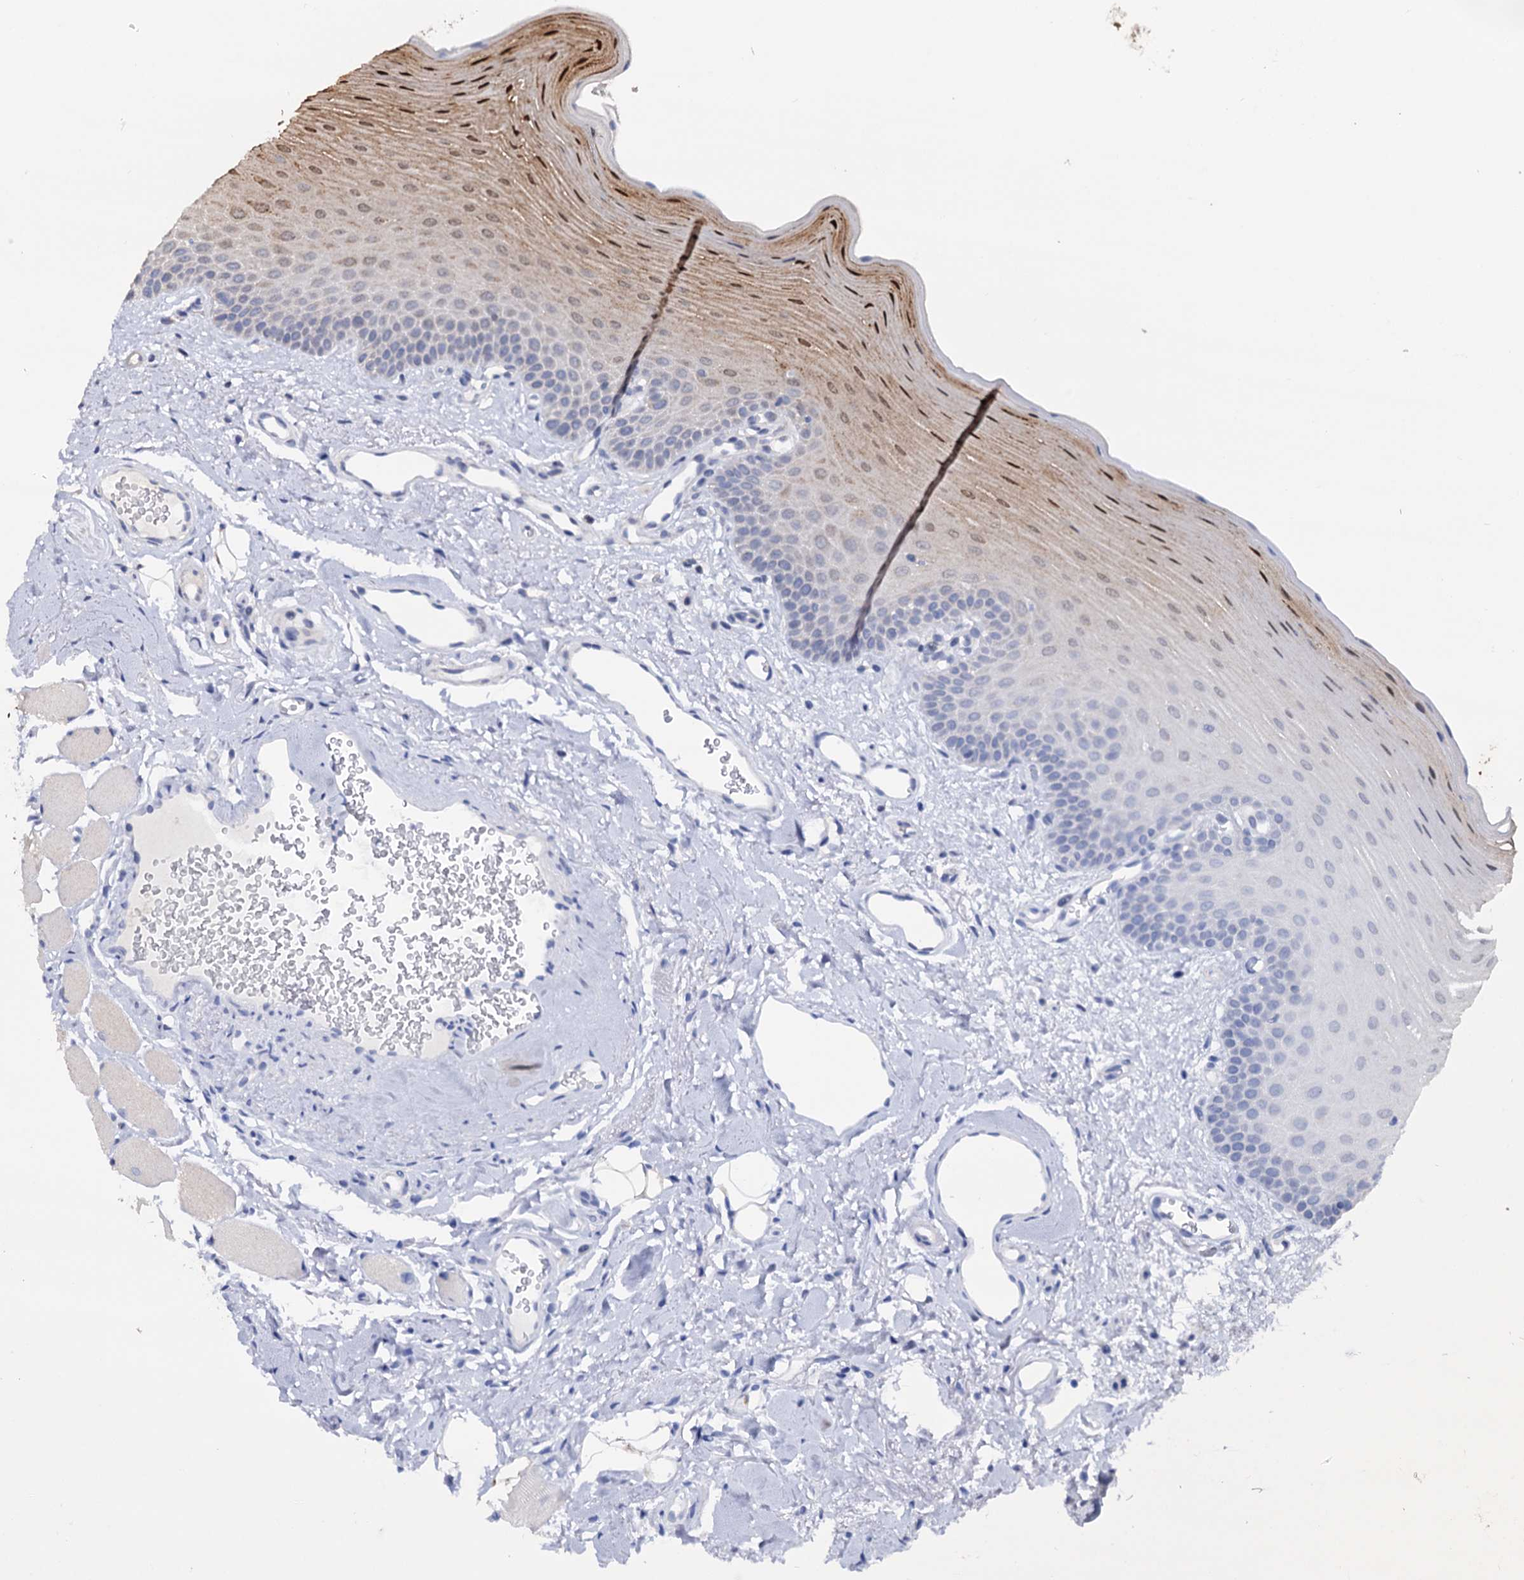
{"staining": {"intensity": "moderate", "quantity": "<25%", "location": "nuclear"}, "tissue": "oral mucosa", "cell_type": "Squamous epithelial cells", "image_type": "normal", "snomed": [{"axis": "morphology", "description": "Normal tissue, NOS"}, {"axis": "topography", "description": "Oral tissue"}], "caption": "Protein expression analysis of normal human oral mucosa reveals moderate nuclear staining in approximately <25% of squamous epithelial cells. (Stains: DAB in brown, nuclei in blue, Microscopy: brightfield microscopy at high magnification).", "gene": "TBC1D12", "patient": {"sex": "male", "age": 68}}